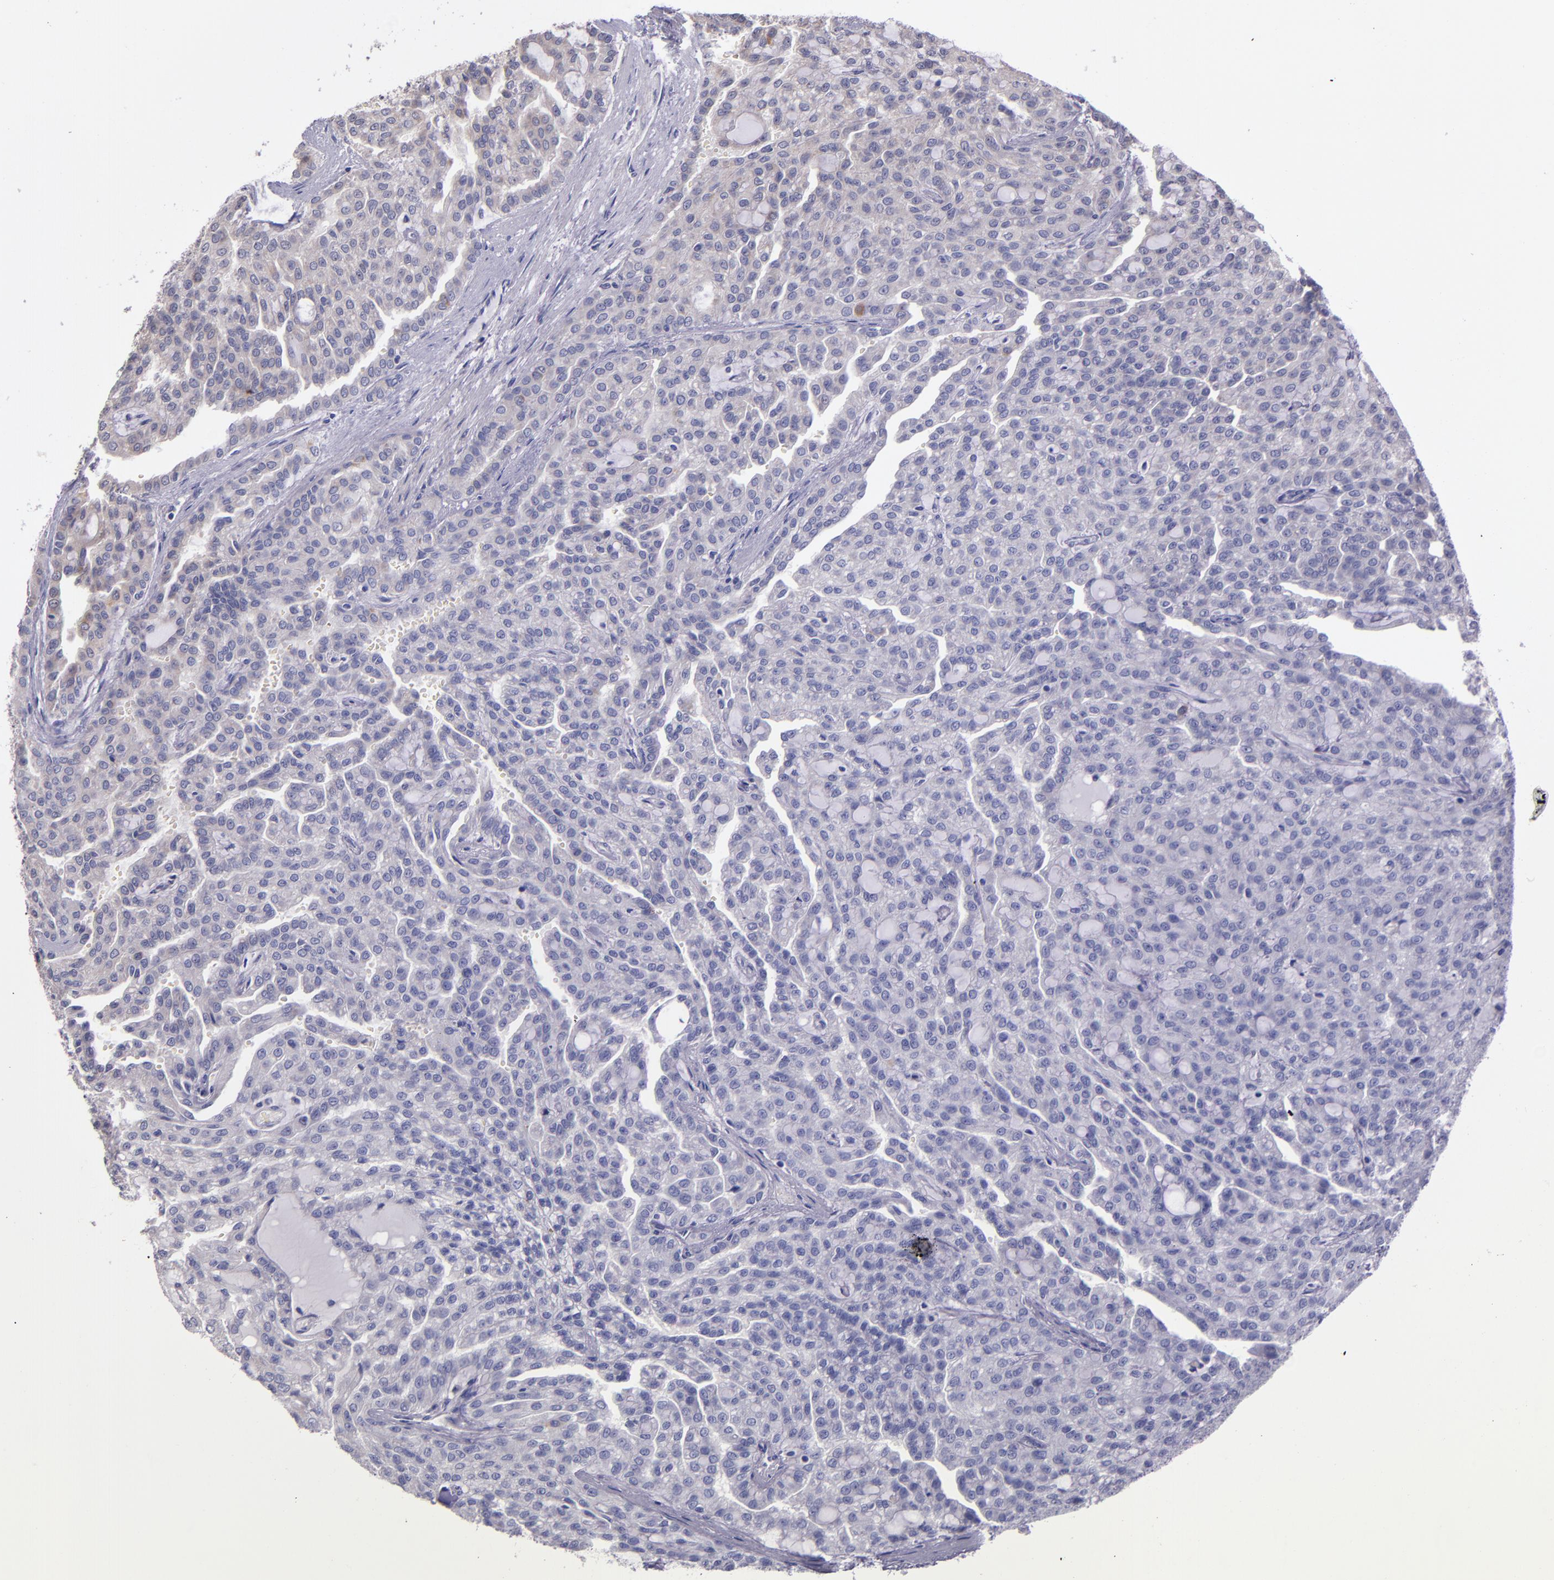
{"staining": {"intensity": "weak", "quantity": "25%-75%", "location": "cytoplasmic/membranous"}, "tissue": "renal cancer", "cell_type": "Tumor cells", "image_type": "cancer", "snomed": [{"axis": "morphology", "description": "Adenocarcinoma, NOS"}, {"axis": "topography", "description": "Kidney"}], "caption": "Immunohistochemistry of renal cancer (adenocarcinoma) shows low levels of weak cytoplasmic/membranous expression in about 25%-75% of tumor cells. The staining was performed using DAB (3,3'-diaminobenzidine), with brown indicating positive protein expression. Nuclei are stained blue with hematoxylin.", "gene": "SHC1", "patient": {"sex": "male", "age": 63}}